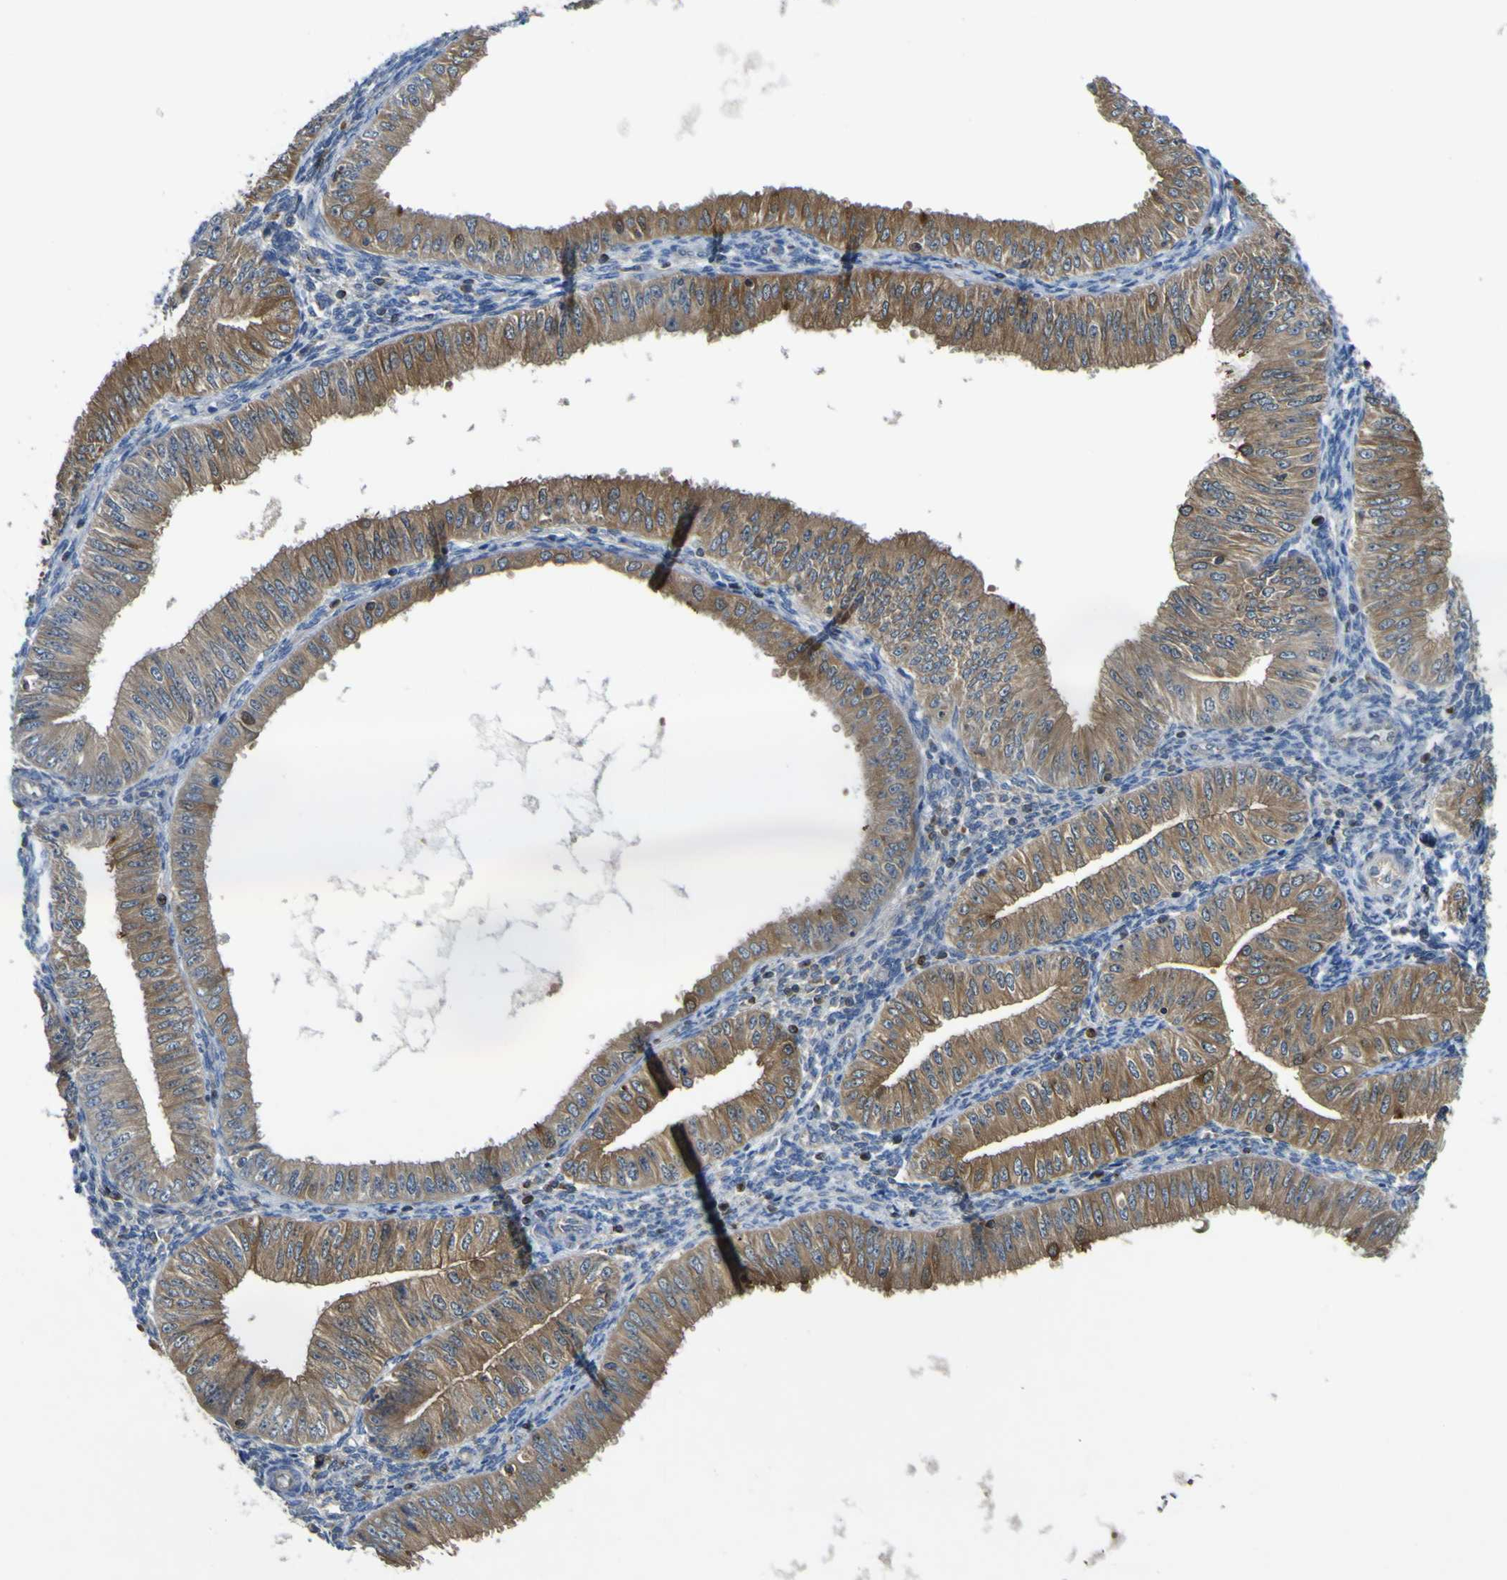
{"staining": {"intensity": "moderate", "quantity": ">75%", "location": "cytoplasmic/membranous"}, "tissue": "endometrial cancer", "cell_type": "Tumor cells", "image_type": "cancer", "snomed": [{"axis": "morphology", "description": "Normal tissue, NOS"}, {"axis": "morphology", "description": "Adenocarcinoma, NOS"}, {"axis": "topography", "description": "Endometrium"}], "caption": "Brown immunohistochemical staining in human endometrial cancer exhibits moderate cytoplasmic/membranous expression in approximately >75% of tumor cells.", "gene": "EML2", "patient": {"sex": "female", "age": 53}}